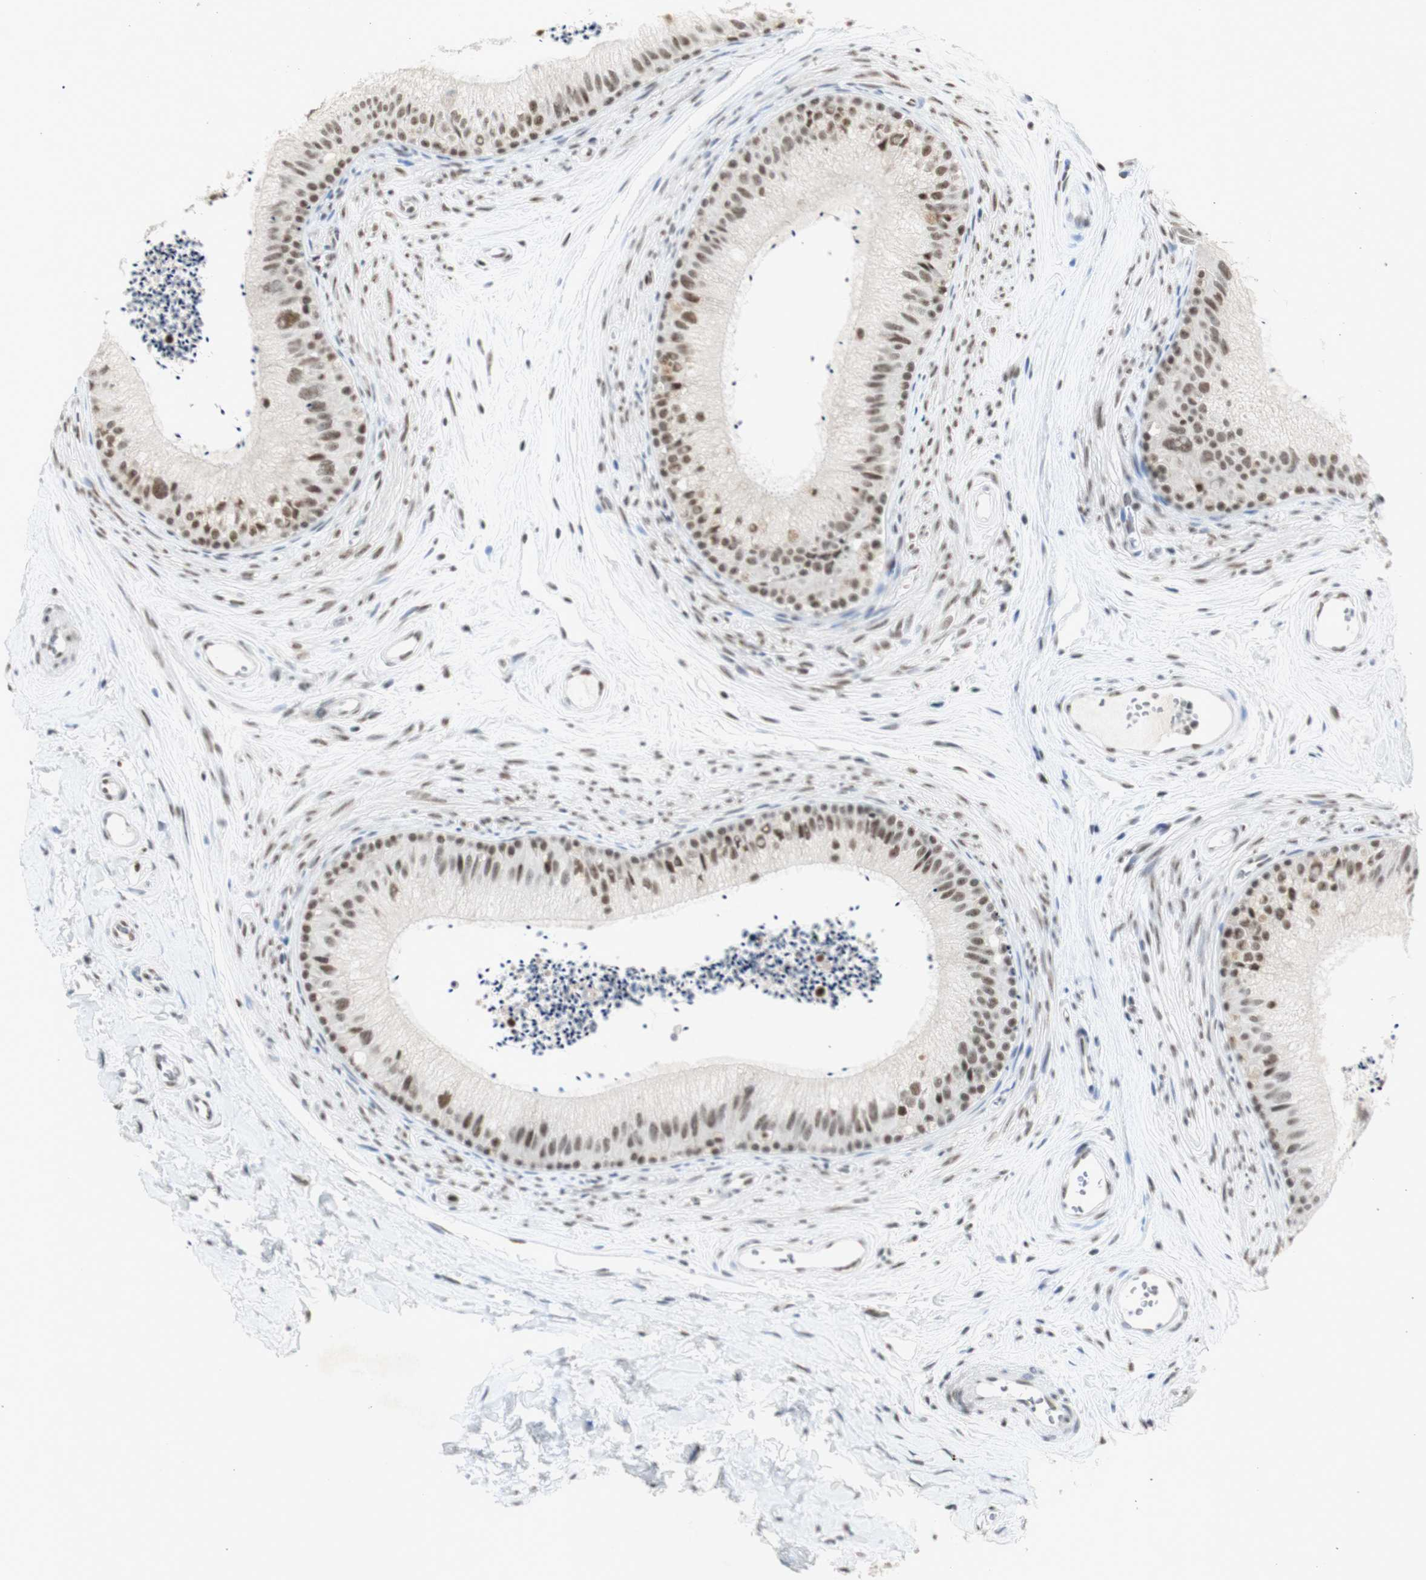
{"staining": {"intensity": "moderate", "quantity": "25%-75%", "location": "nuclear"}, "tissue": "epididymis", "cell_type": "Glandular cells", "image_type": "normal", "snomed": [{"axis": "morphology", "description": "Normal tissue, NOS"}, {"axis": "topography", "description": "Epididymis"}], "caption": "The image shows a brown stain indicating the presence of a protein in the nuclear of glandular cells in epididymis.", "gene": "SNRPB", "patient": {"sex": "male", "age": 56}}